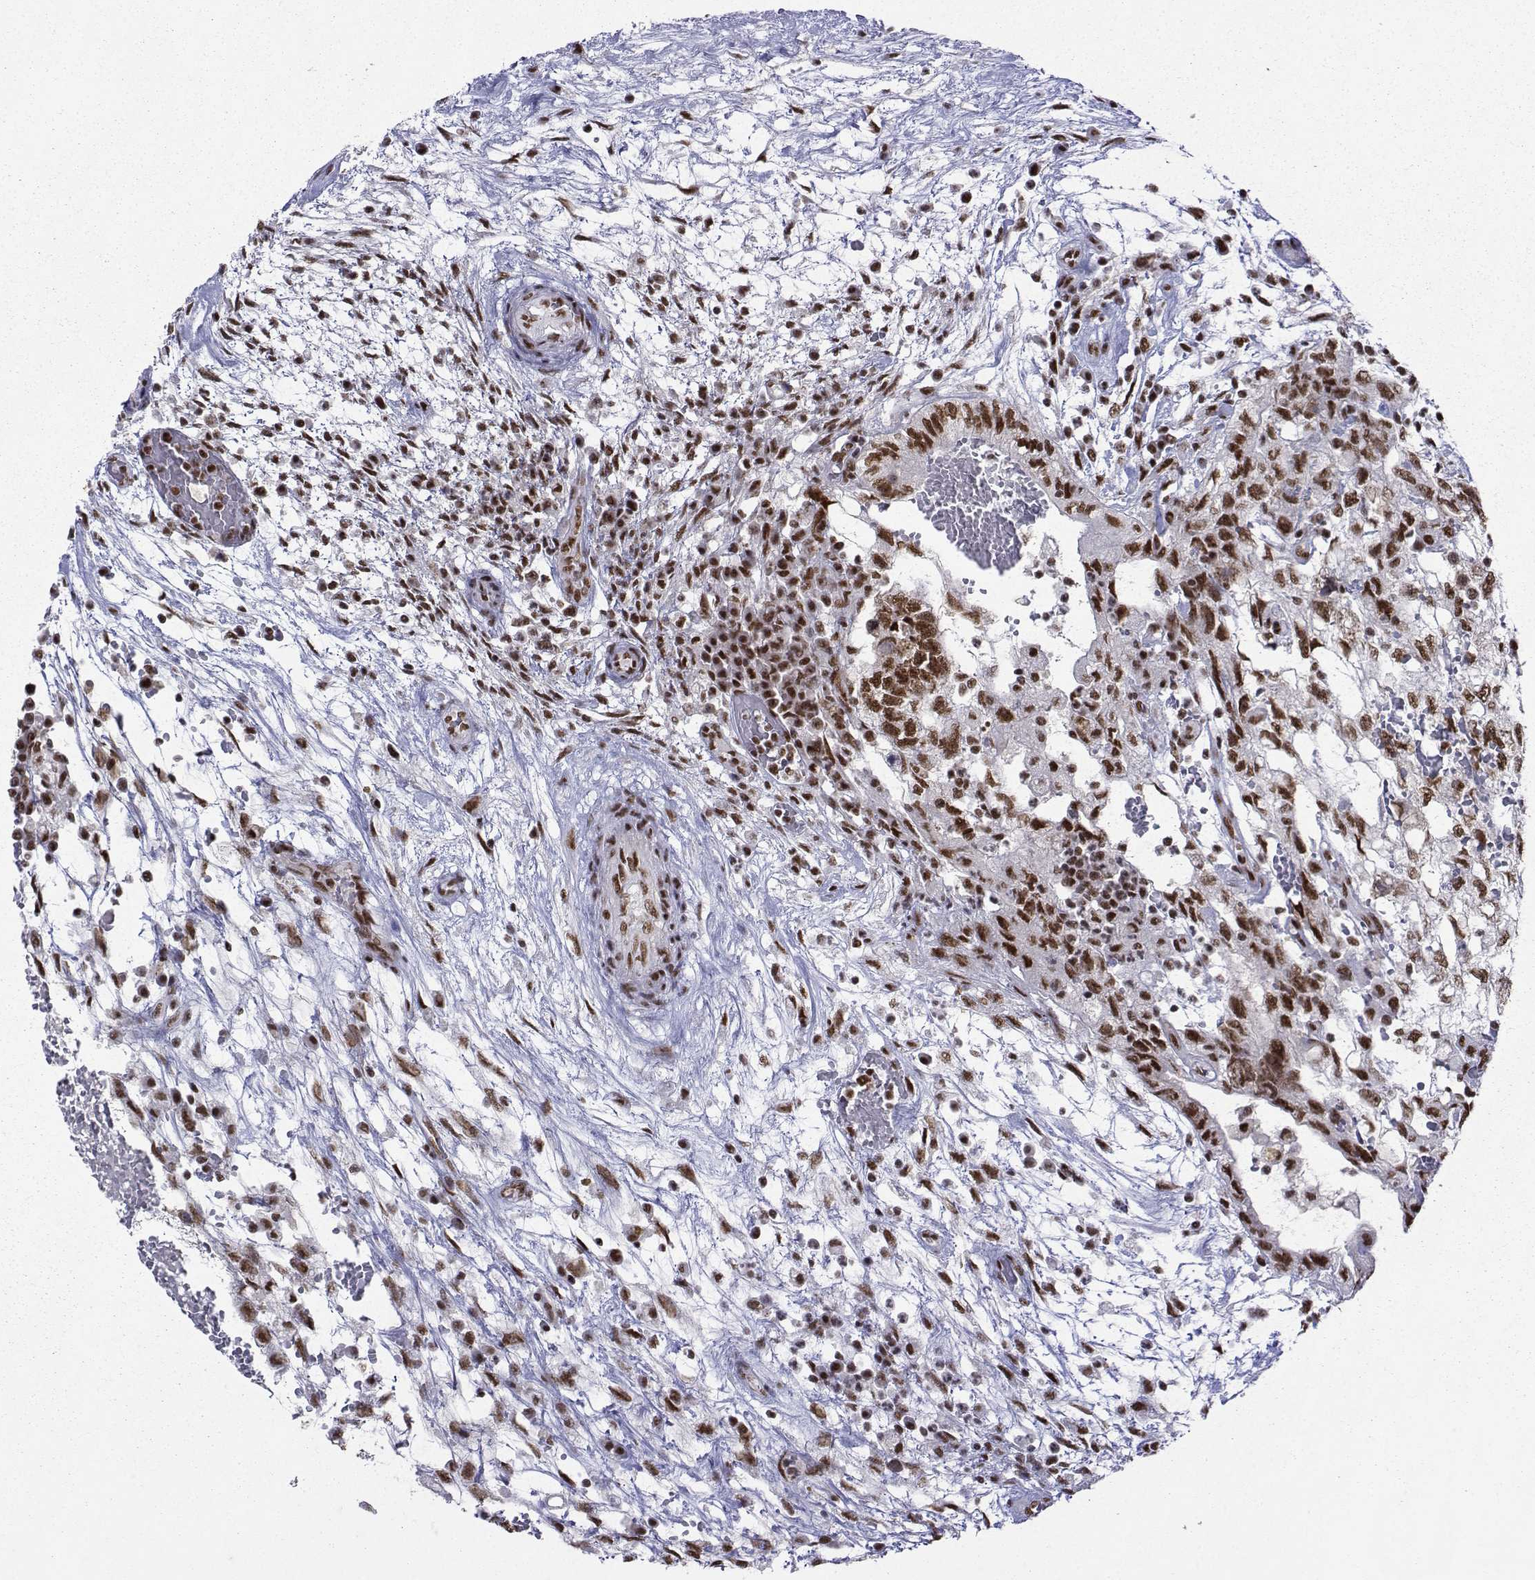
{"staining": {"intensity": "moderate", "quantity": ">75%", "location": "nuclear"}, "tissue": "testis cancer", "cell_type": "Tumor cells", "image_type": "cancer", "snomed": [{"axis": "morphology", "description": "Normal tissue, NOS"}, {"axis": "morphology", "description": "Carcinoma, Embryonal, NOS"}, {"axis": "topography", "description": "Testis"}, {"axis": "topography", "description": "Epididymis"}], "caption": "Protein positivity by IHC shows moderate nuclear staining in about >75% of tumor cells in embryonal carcinoma (testis). The staining is performed using DAB (3,3'-diaminobenzidine) brown chromogen to label protein expression. The nuclei are counter-stained blue using hematoxylin.", "gene": "SNRPB2", "patient": {"sex": "male", "age": 32}}